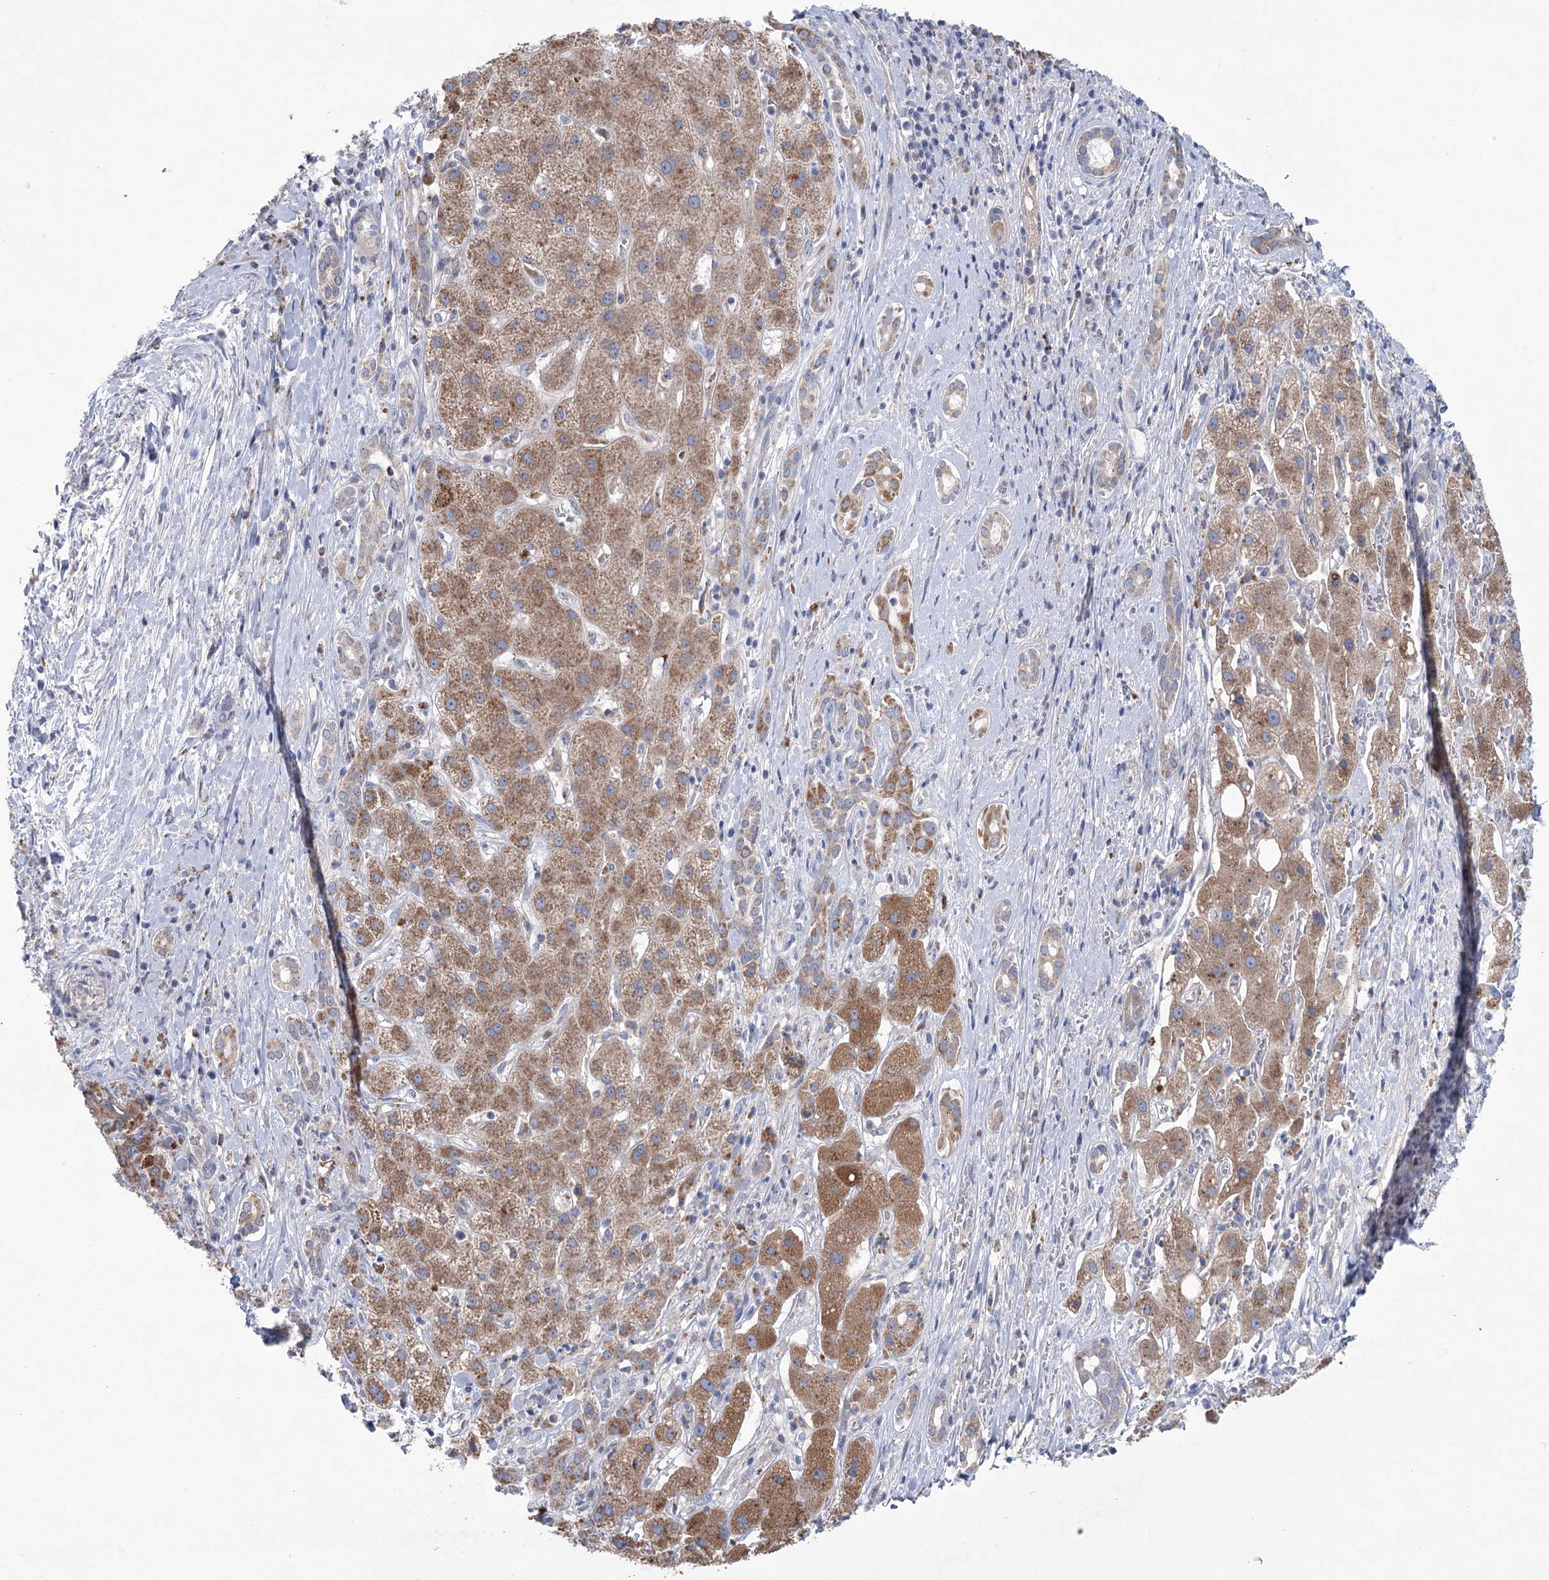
{"staining": {"intensity": "moderate", "quantity": ">75%", "location": "cytoplasmic/membranous"}, "tissue": "liver cancer", "cell_type": "Tumor cells", "image_type": "cancer", "snomed": [{"axis": "morphology", "description": "Carcinoma, Hepatocellular, NOS"}, {"axis": "topography", "description": "Liver"}], "caption": "Immunohistochemistry of liver cancer displays medium levels of moderate cytoplasmic/membranous positivity in about >75% of tumor cells.", "gene": "MTCH2", "patient": {"sex": "male", "age": 65}}